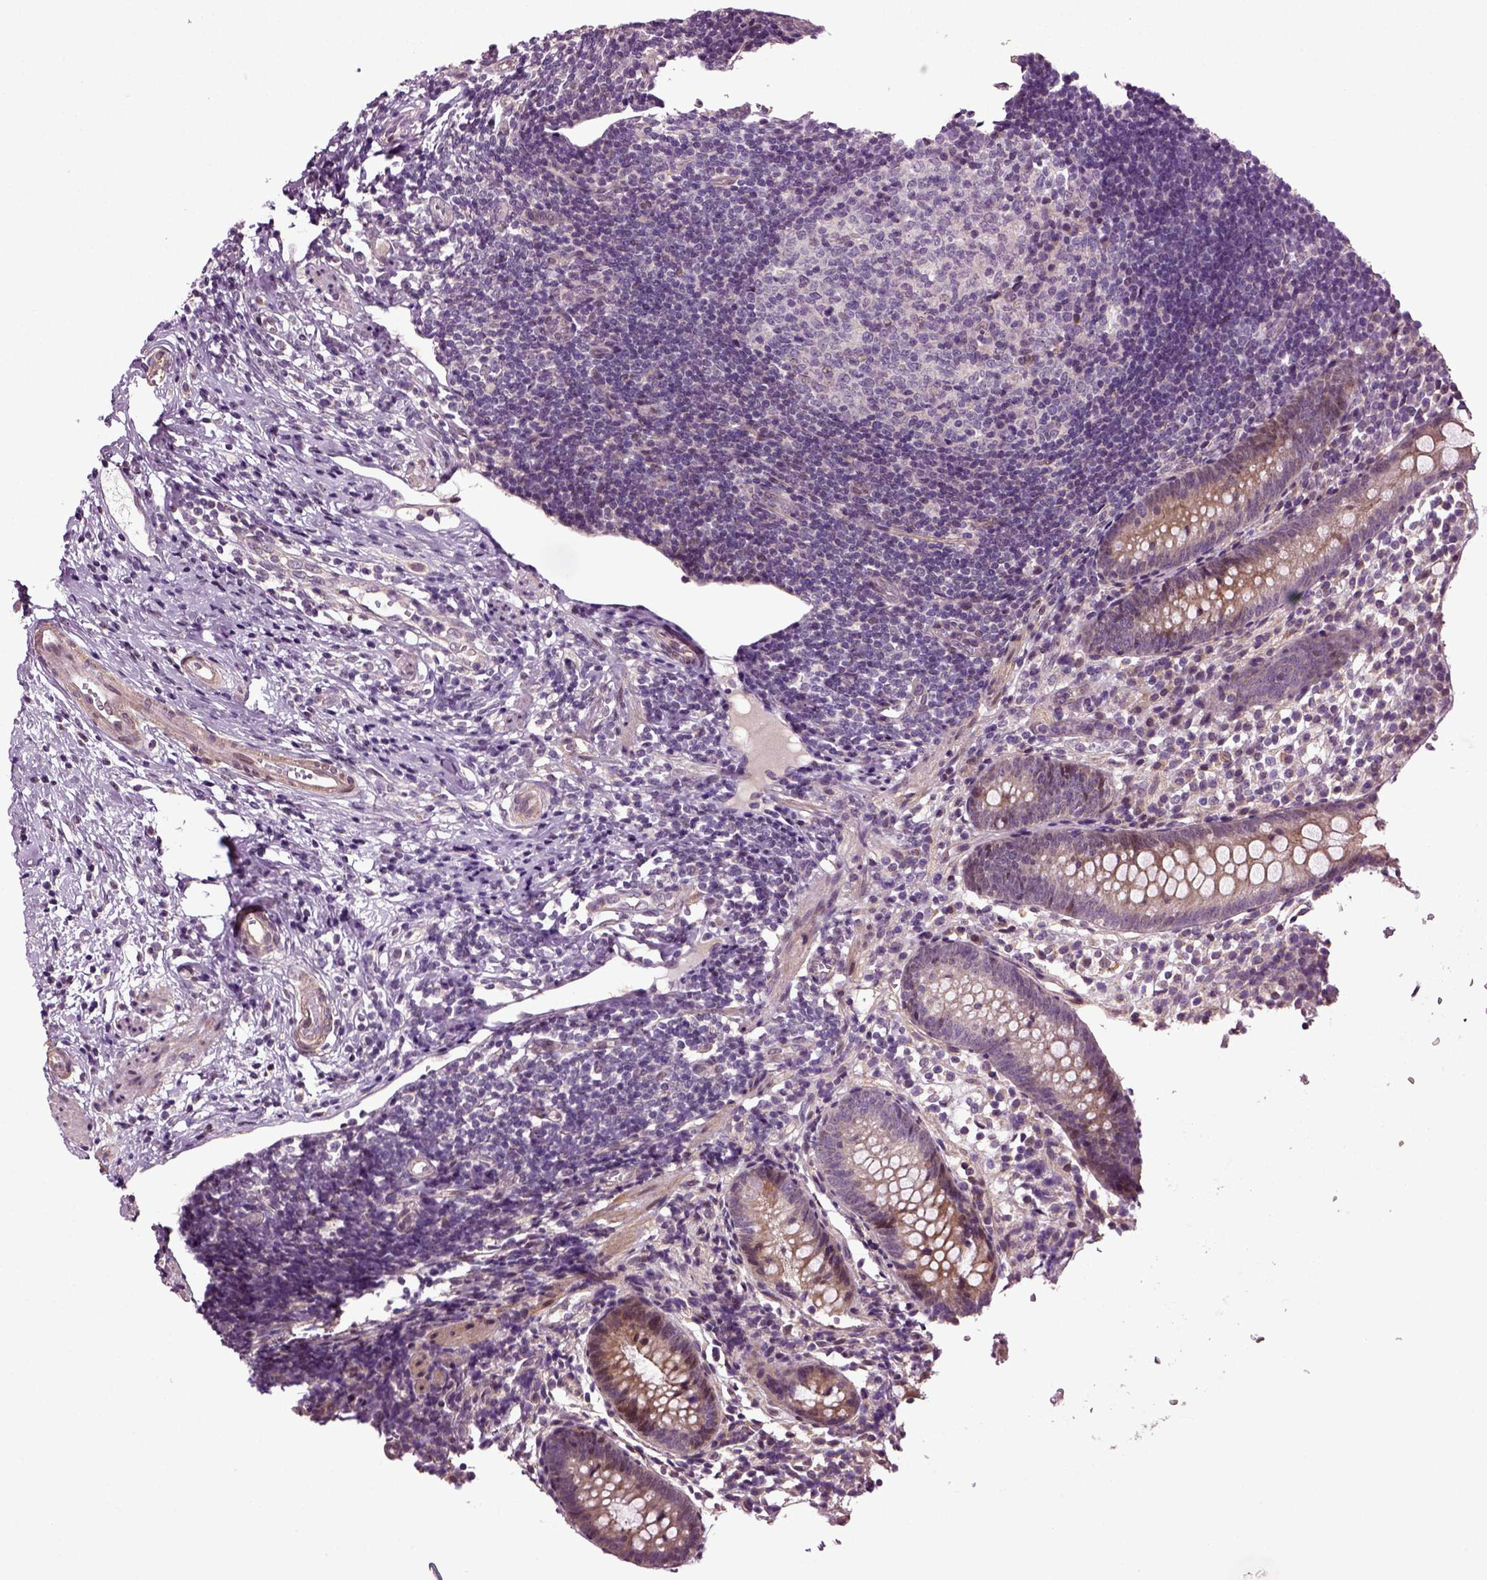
{"staining": {"intensity": "moderate", "quantity": ">75%", "location": "cytoplasmic/membranous"}, "tissue": "appendix", "cell_type": "Glandular cells", "image_type": "normal", "snomed": [{"axis": "morphology", "description": "Normal tissue, NOS"}, {"axis": "topography", "description": "Appendix"}], "caption": "A brown stain labels moderate cytoplasmic/membranous positivity of a protein in glandular cells of benign human appendix. (IHC, brightfield microscopy, high magnification).", "gene": "HAGHL", "patient": {"sex": "female", "age": 40}}